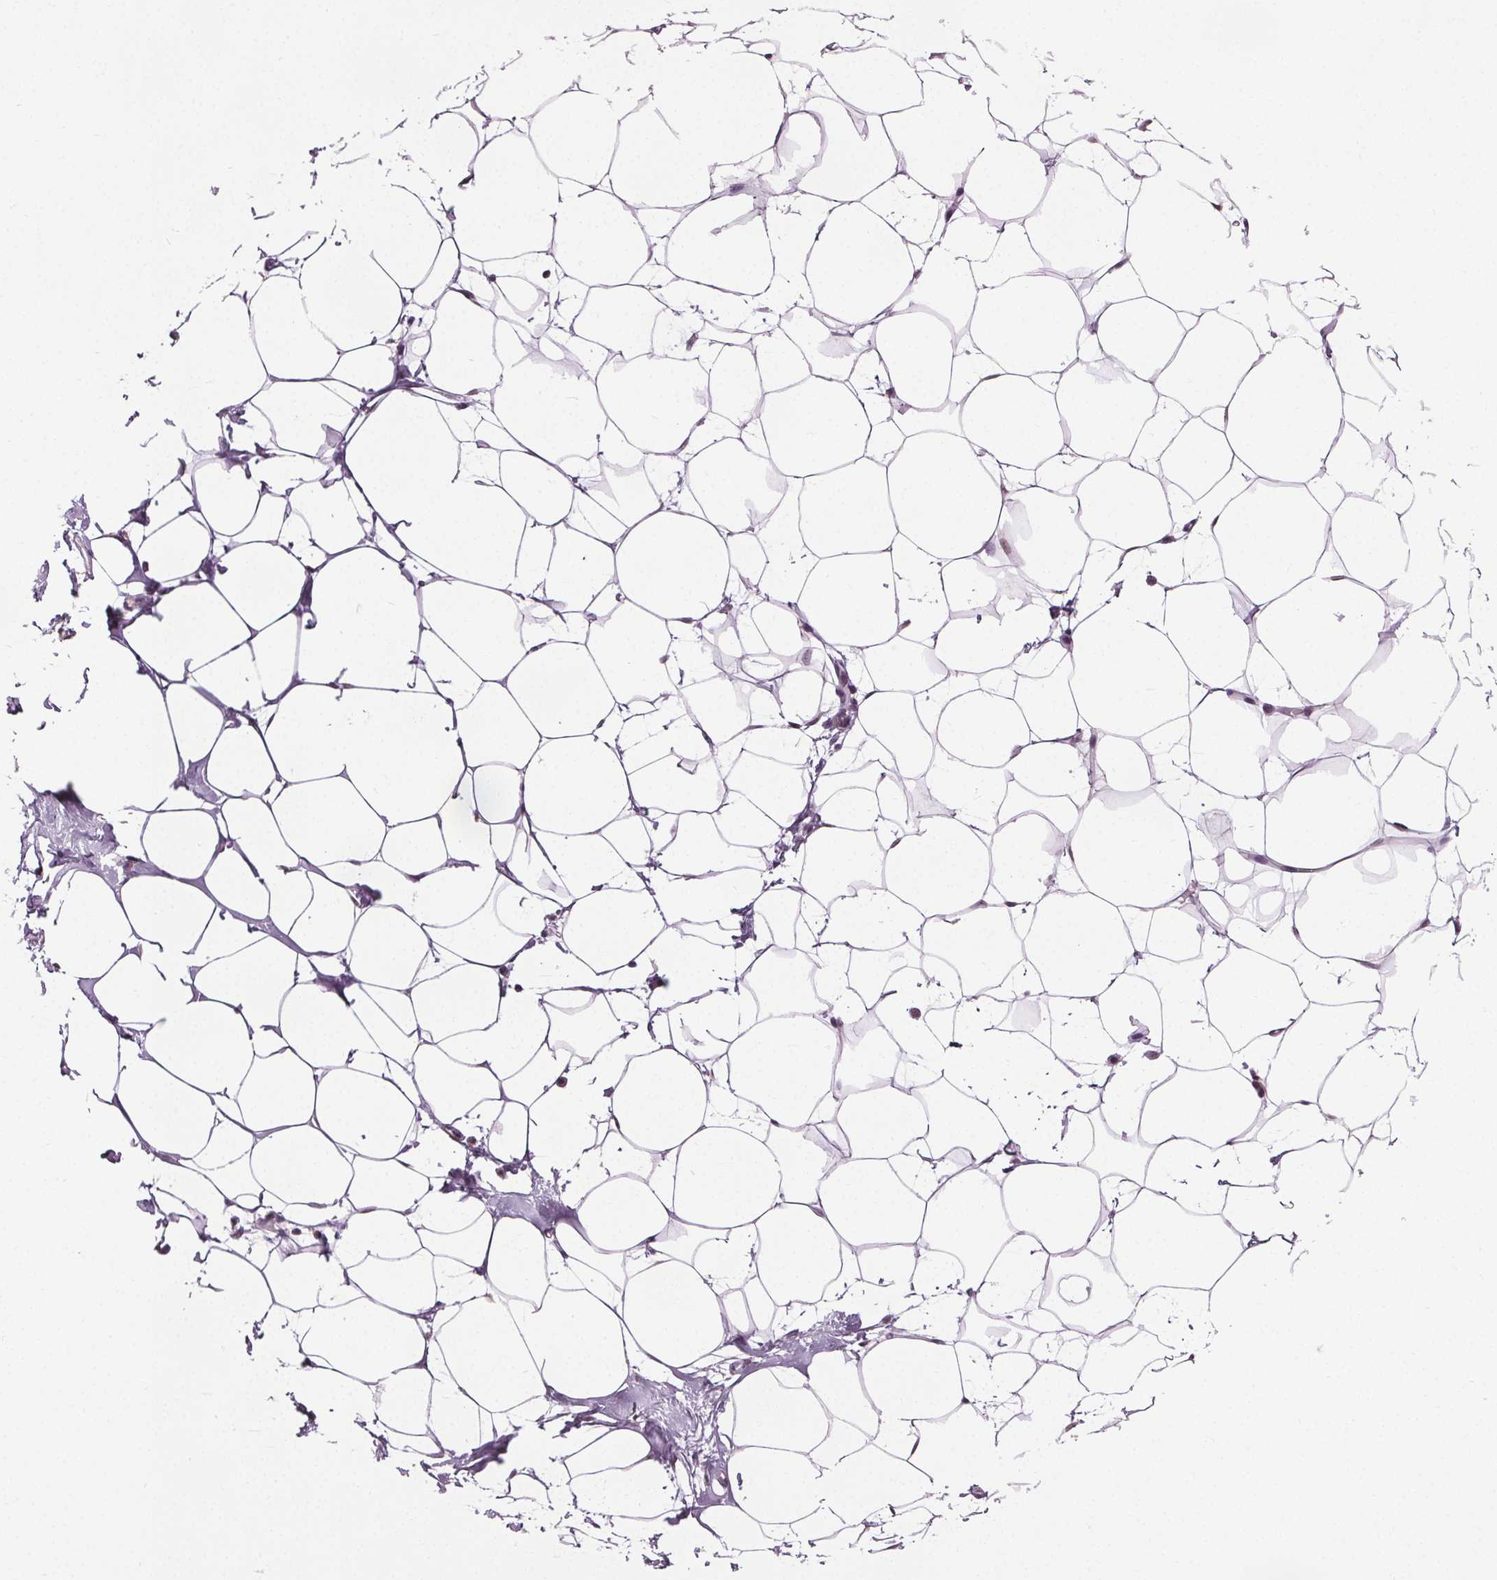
{"staining": {"intensity": "weak", "quantity": "25%-75%", "location": "nuclear"}, "tissue": "breast", "cell_type": "Adipocytes", "image_type": "normal", "snomed": [{"axis": "morphology", "description": "Normal tissue, NOS"}, {"axis": "topography", "description": "Breast"}], "caption": "Breast stained with DAB immunohistochemistry (IHC) exhibits low levels of weak nuclear staining in about 25%-75% of adipocytes.", "gene": "IWS1", "patient": {"sex": "female", "age": 27}}